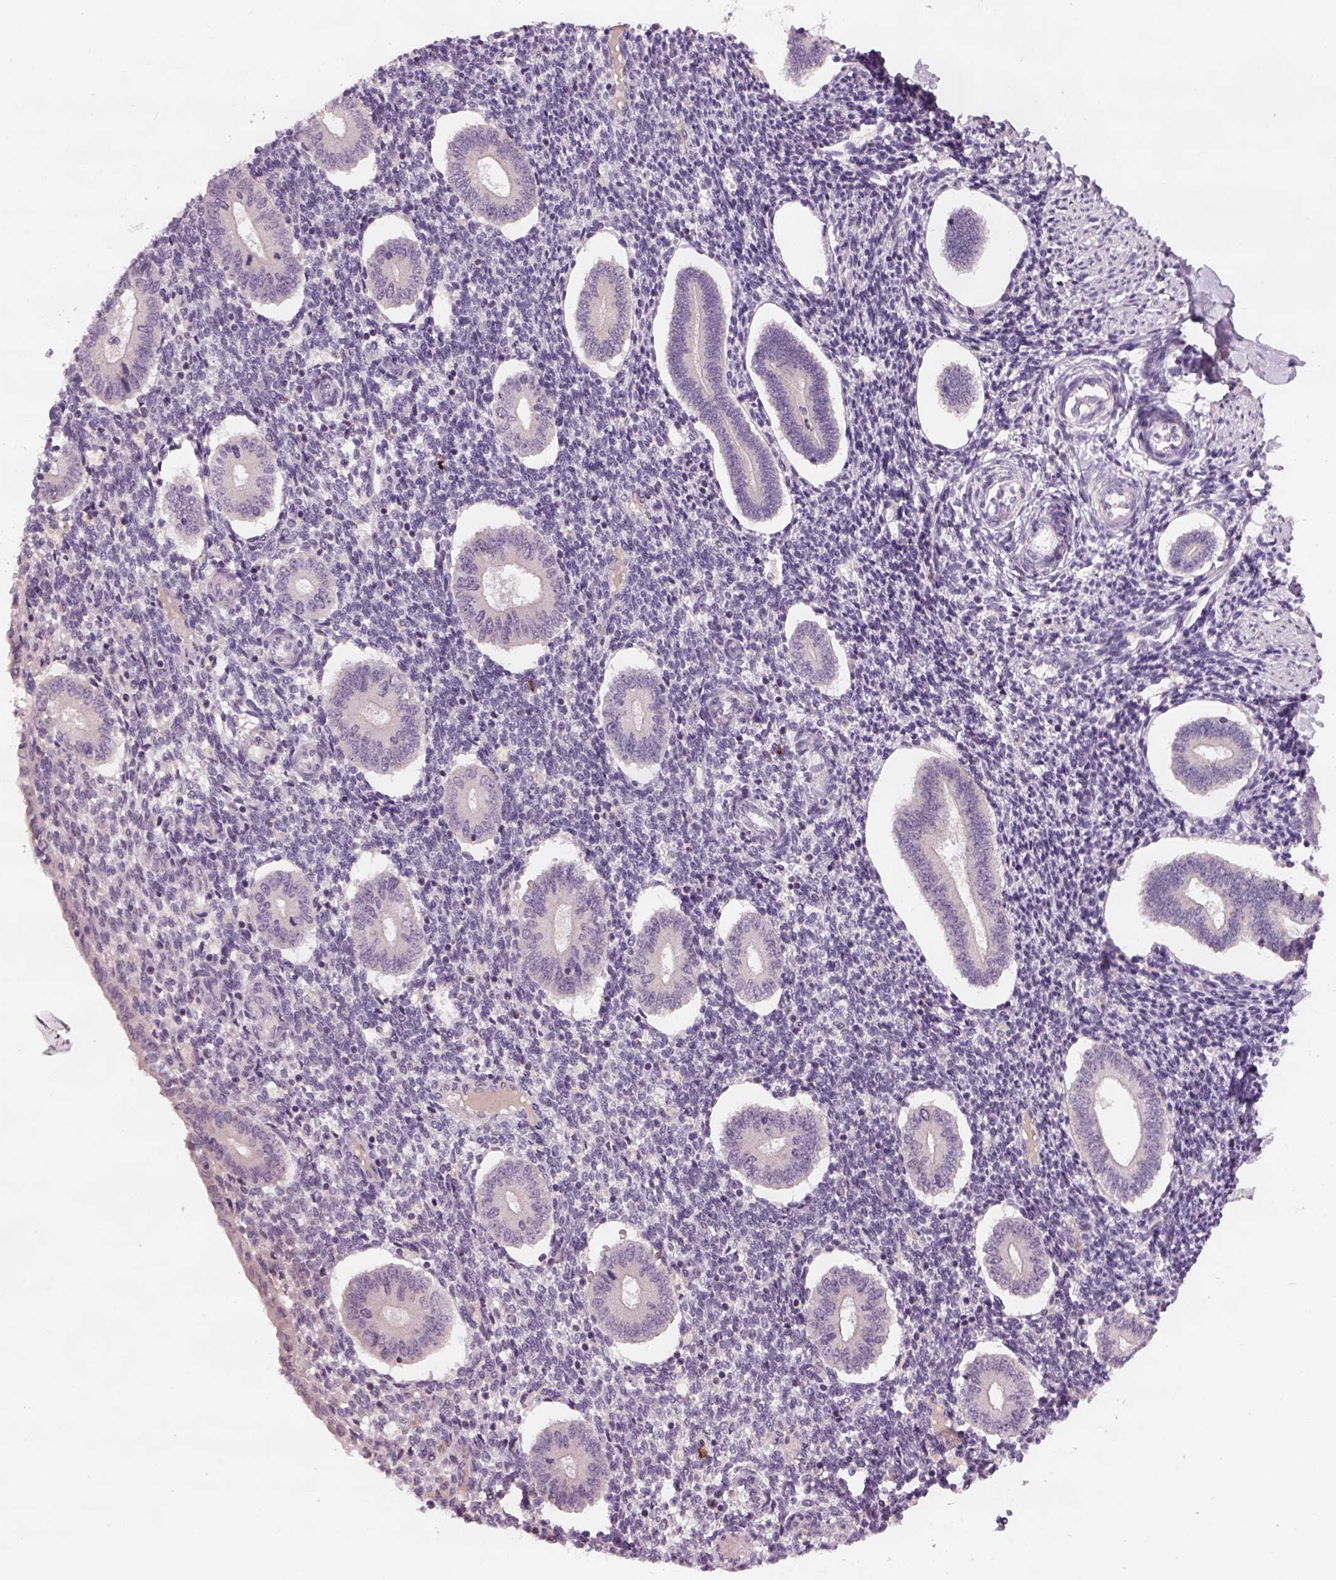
{"staining": {"intensity": "negative", "quantity": "none", "location": "none"}, "tissue": "endometrium", "cell_type": "Cells in endometrial stroma", "image_type": "normal", "snomed": [{"axis": "morphology", "description": "Normal tissue, NOS"}, {"axis": "topography", "description": "Endometrium"}], "caption": "IHC photomicrograph of unremarkable endometrium: human endometrium stained with DAB exhibits no significant protein staining in cells in endometrial stroma.", "gene": "GDNF", "patient": {"sex": "female", "age": 40}}